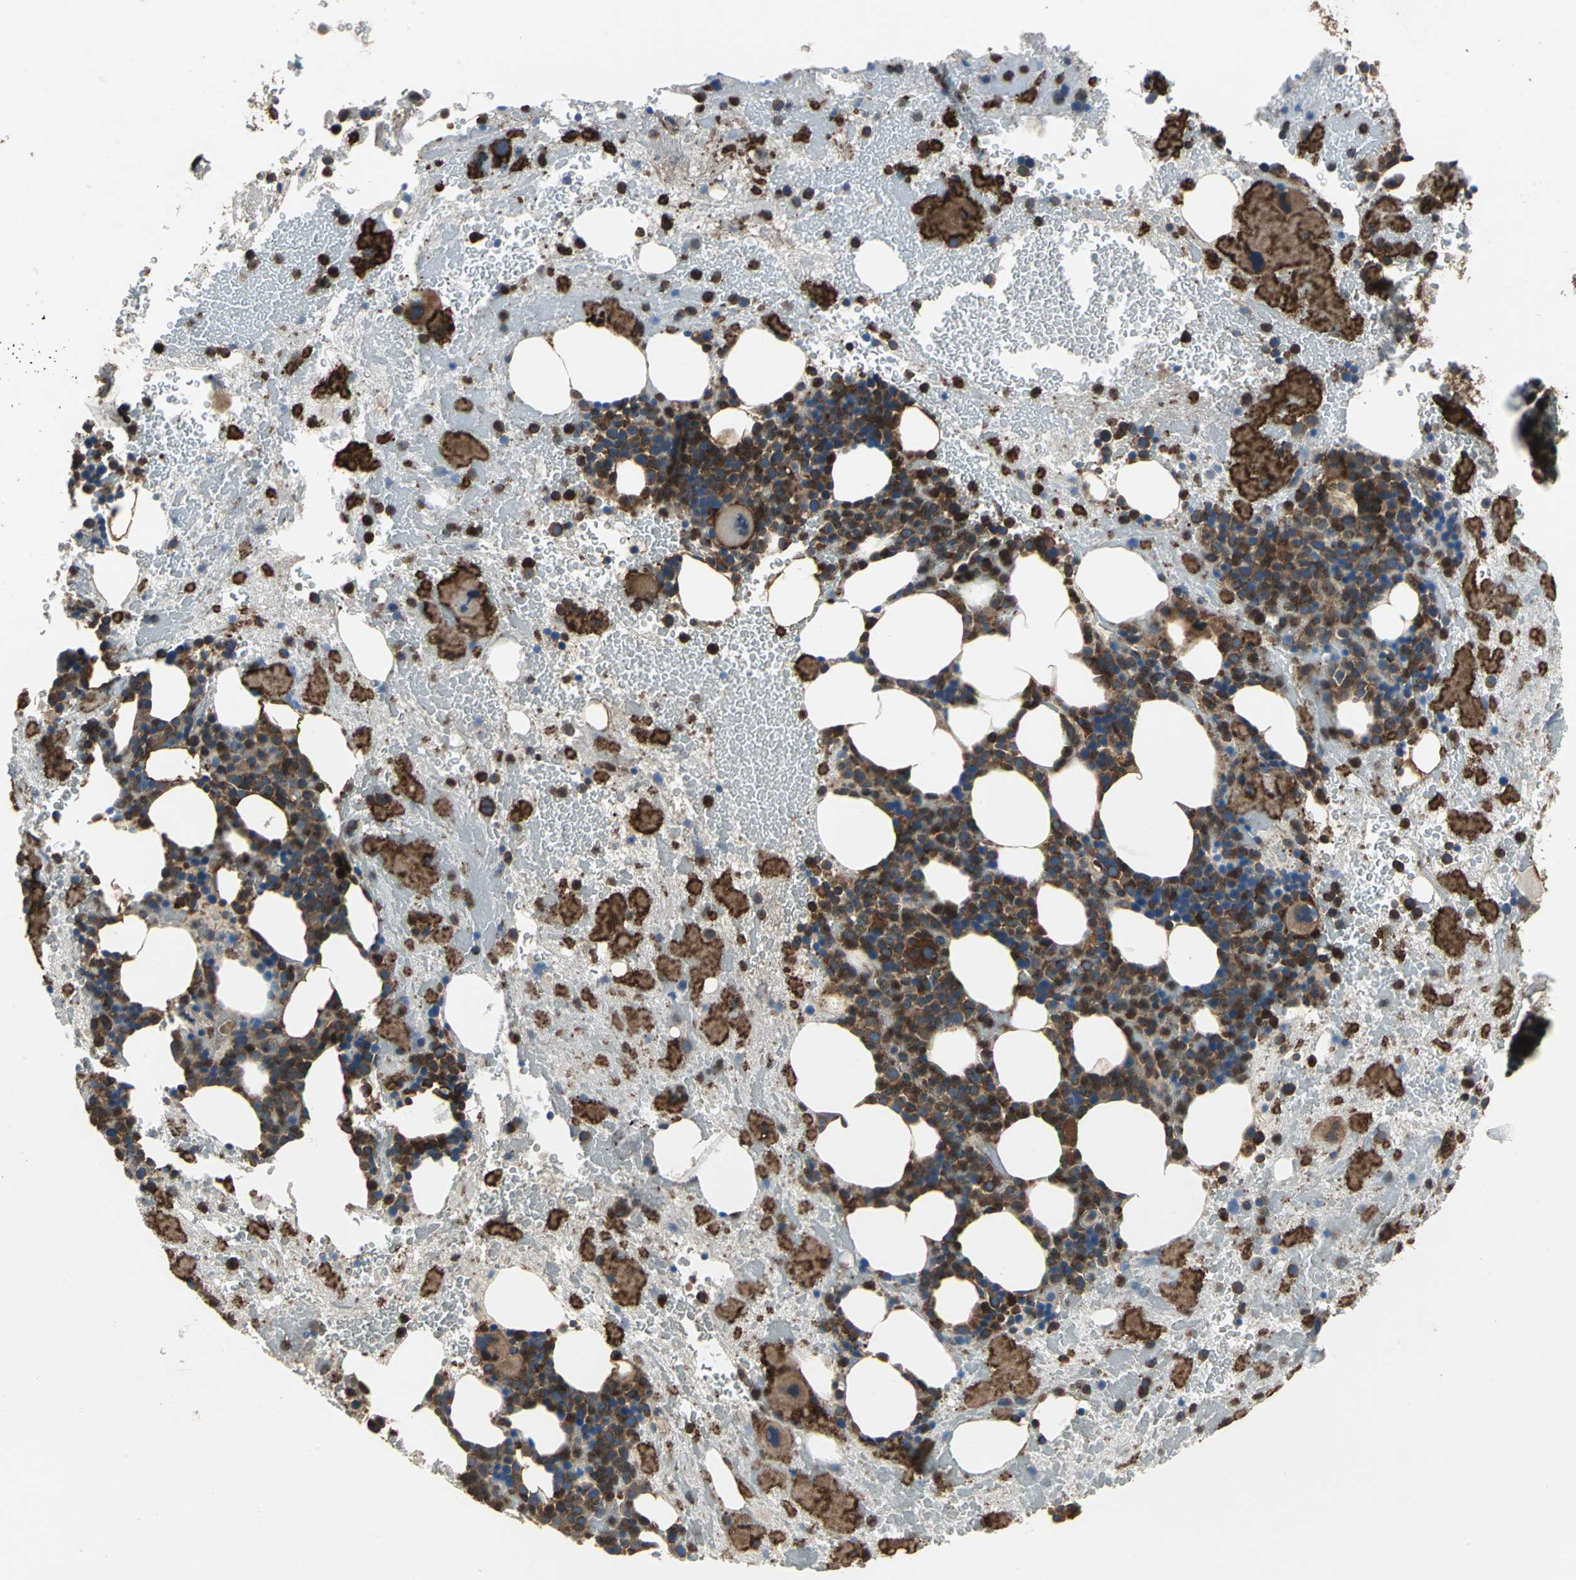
{"staining": {"intensity": "strong", "quantity": ">75%", "location": "cytoplasmic/membranous"}, "tissue": "bone marrow", "cell_type": "Hematopoietic cells", "image_type": "normal", "snomed": [{"axis": "morphology", "description": "Normal tissue, NOS"}, {"axis": "topography", "description": "Bone marrow"}], "caption": "An immunohistochemistry micrograph of benign tissue is shown. Protein staining in brown labels strong cytoplasmic/membranous positivity in bone marrow within hematopoietic cells.", "gene": "CAPN1", "patient": {"sex": "male", "age": 76}}